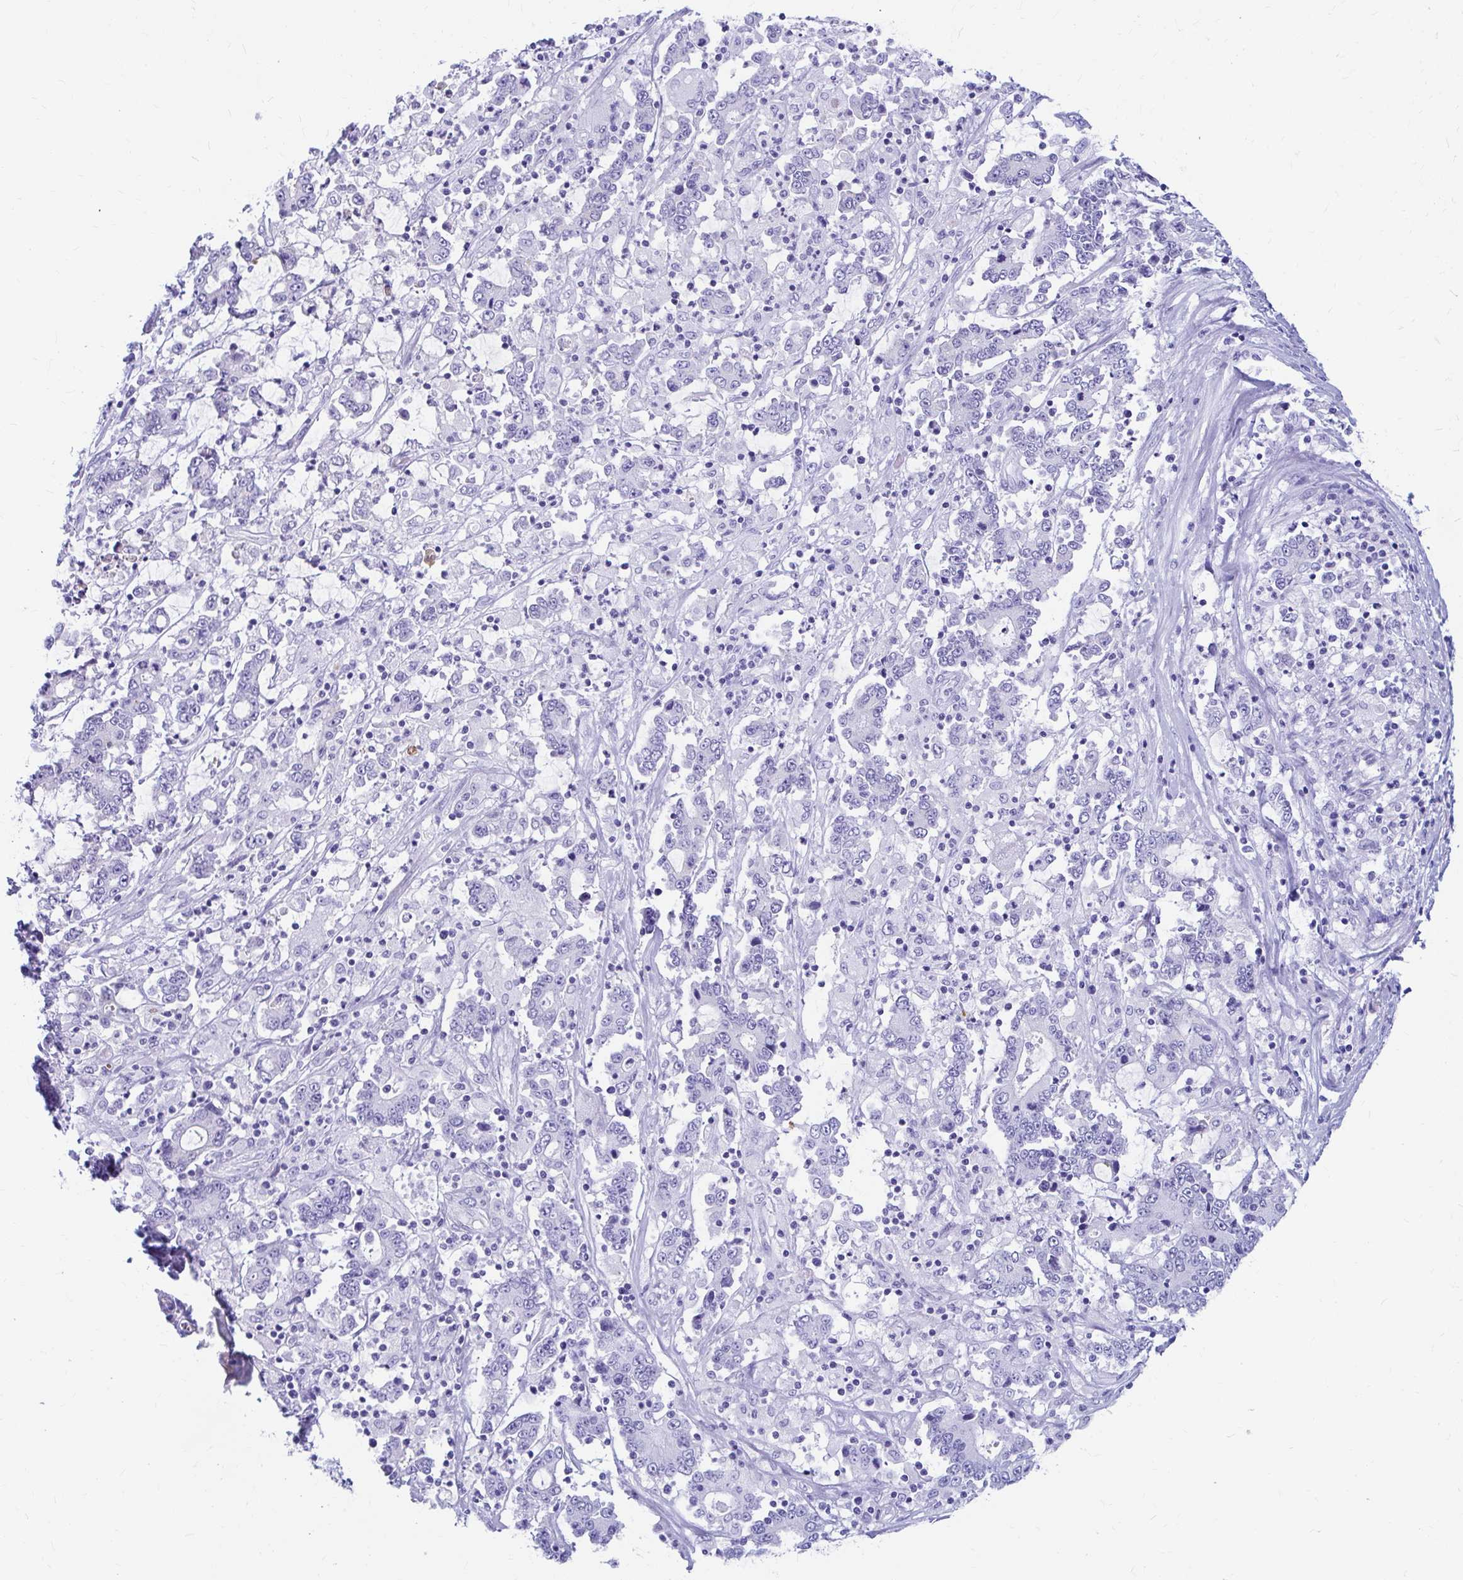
{"staining": {"intensity": "negative", "quantity": "none", "location": "none"}, "tissue": "stomach cancer", "cell_type": "Tumor cells", "image_type": "cancer", "snomed": [{"axis": "morphology", "description": "Adenocarcinoma, NOS"}, {"axis": "topography", "description": "Stomach, upper"}], "caption": "Immunohistochemistry (IHC) histopathology image of stomach cancer stained for a protein (brown), which reveals no expression in tumor cells.", "gene": "NSG2", "patient": {"sex": "male", "age": 68}}